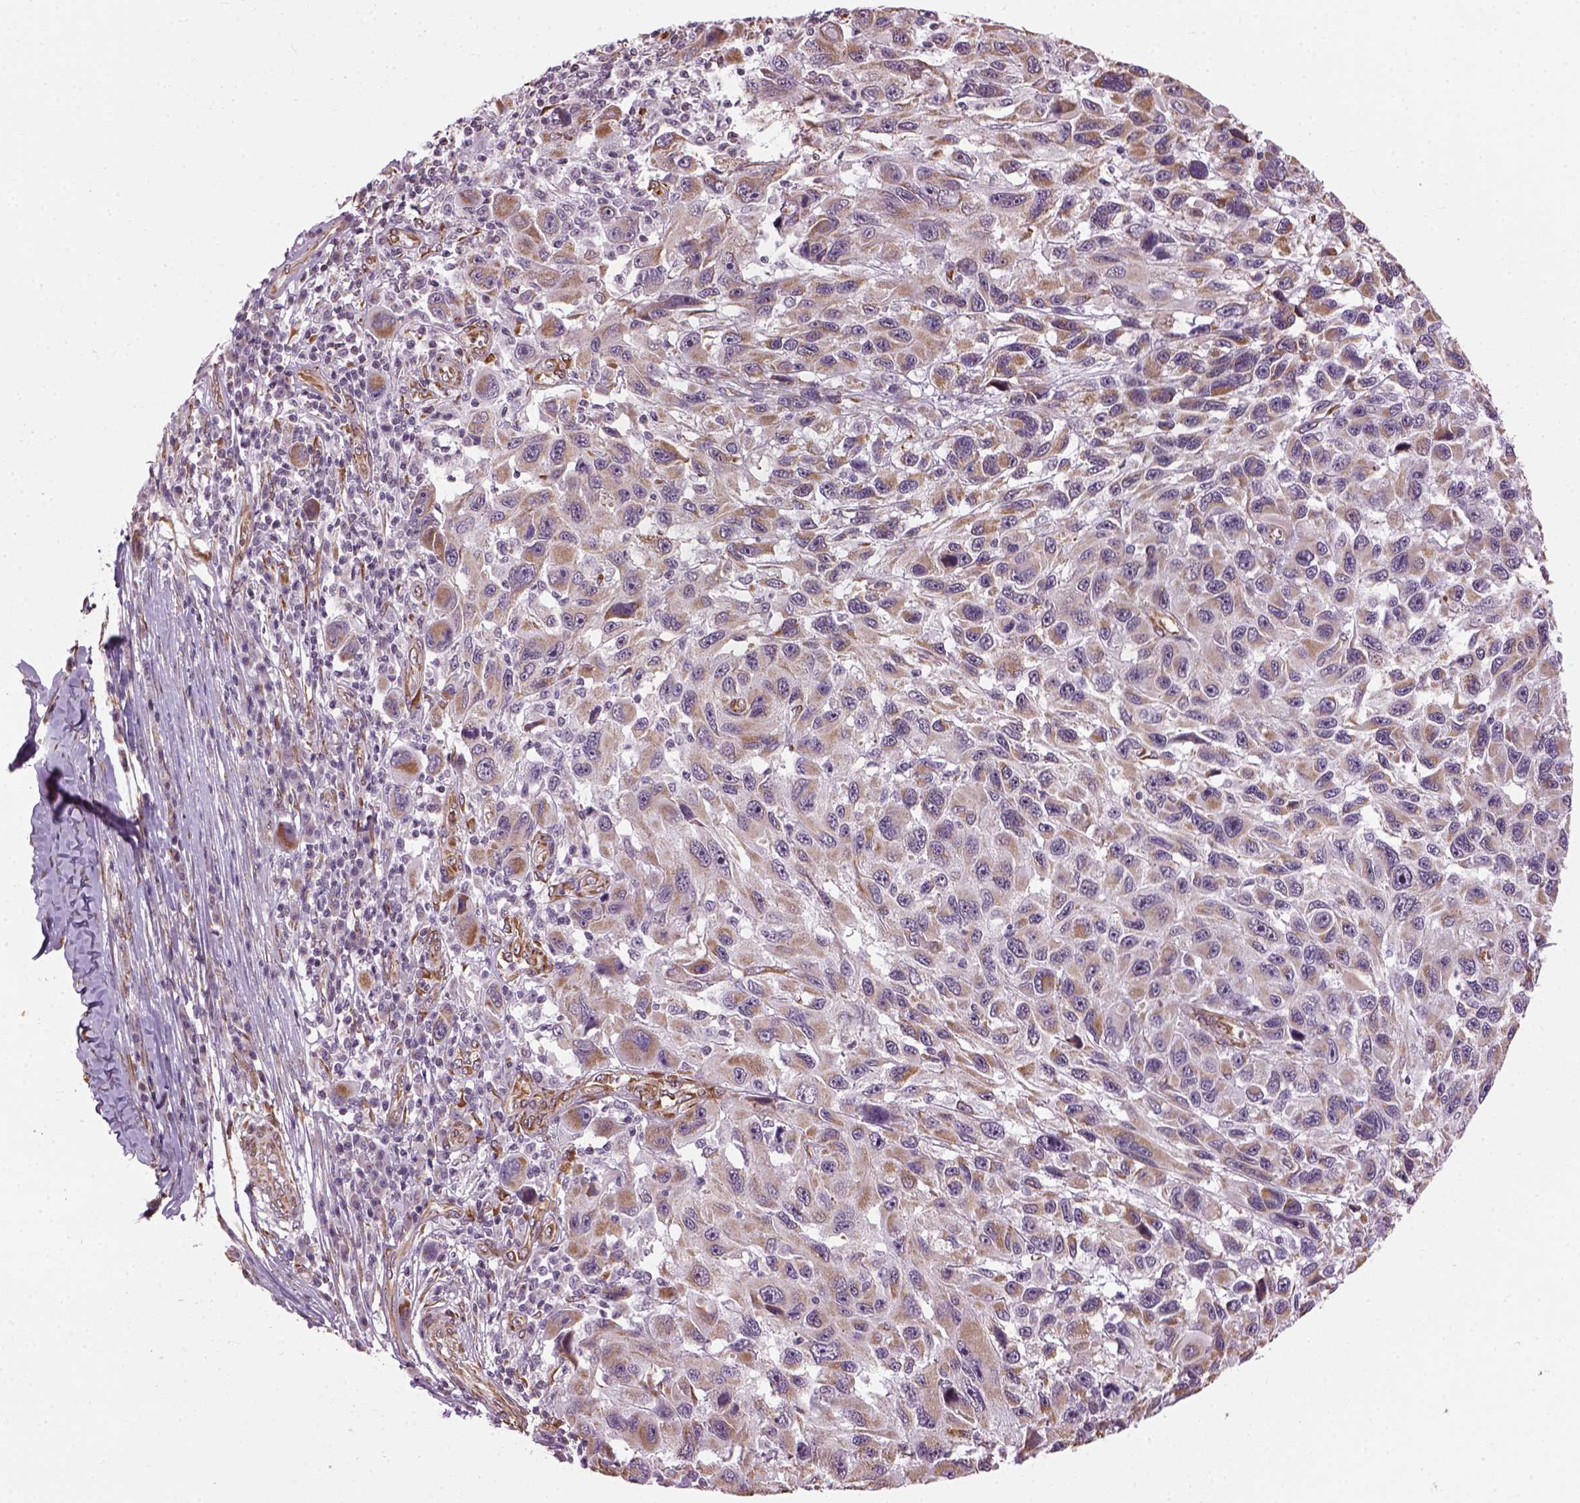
{"staining": {"intensity": "weak", "quantity": ">75%", "location": "cytoplasmic/membranous"}, "tissue": "melanoma", "cell_type": "Tumor cells", "image_type": "cancer", "snomed": [{"axis": "morphology", "description": "Malignant melanoma, NOS"}, {"axis": "topography", "description": "Skin"}], "caption": "A high-resolution micrograph shows immunohistochemistry (IHC) staining of melanoma, which displays weak cytoplasmic/membranous expression in about >75% of tumor cells.", "gene": "XK", "patient": {"sex": "male", "age": 53}}